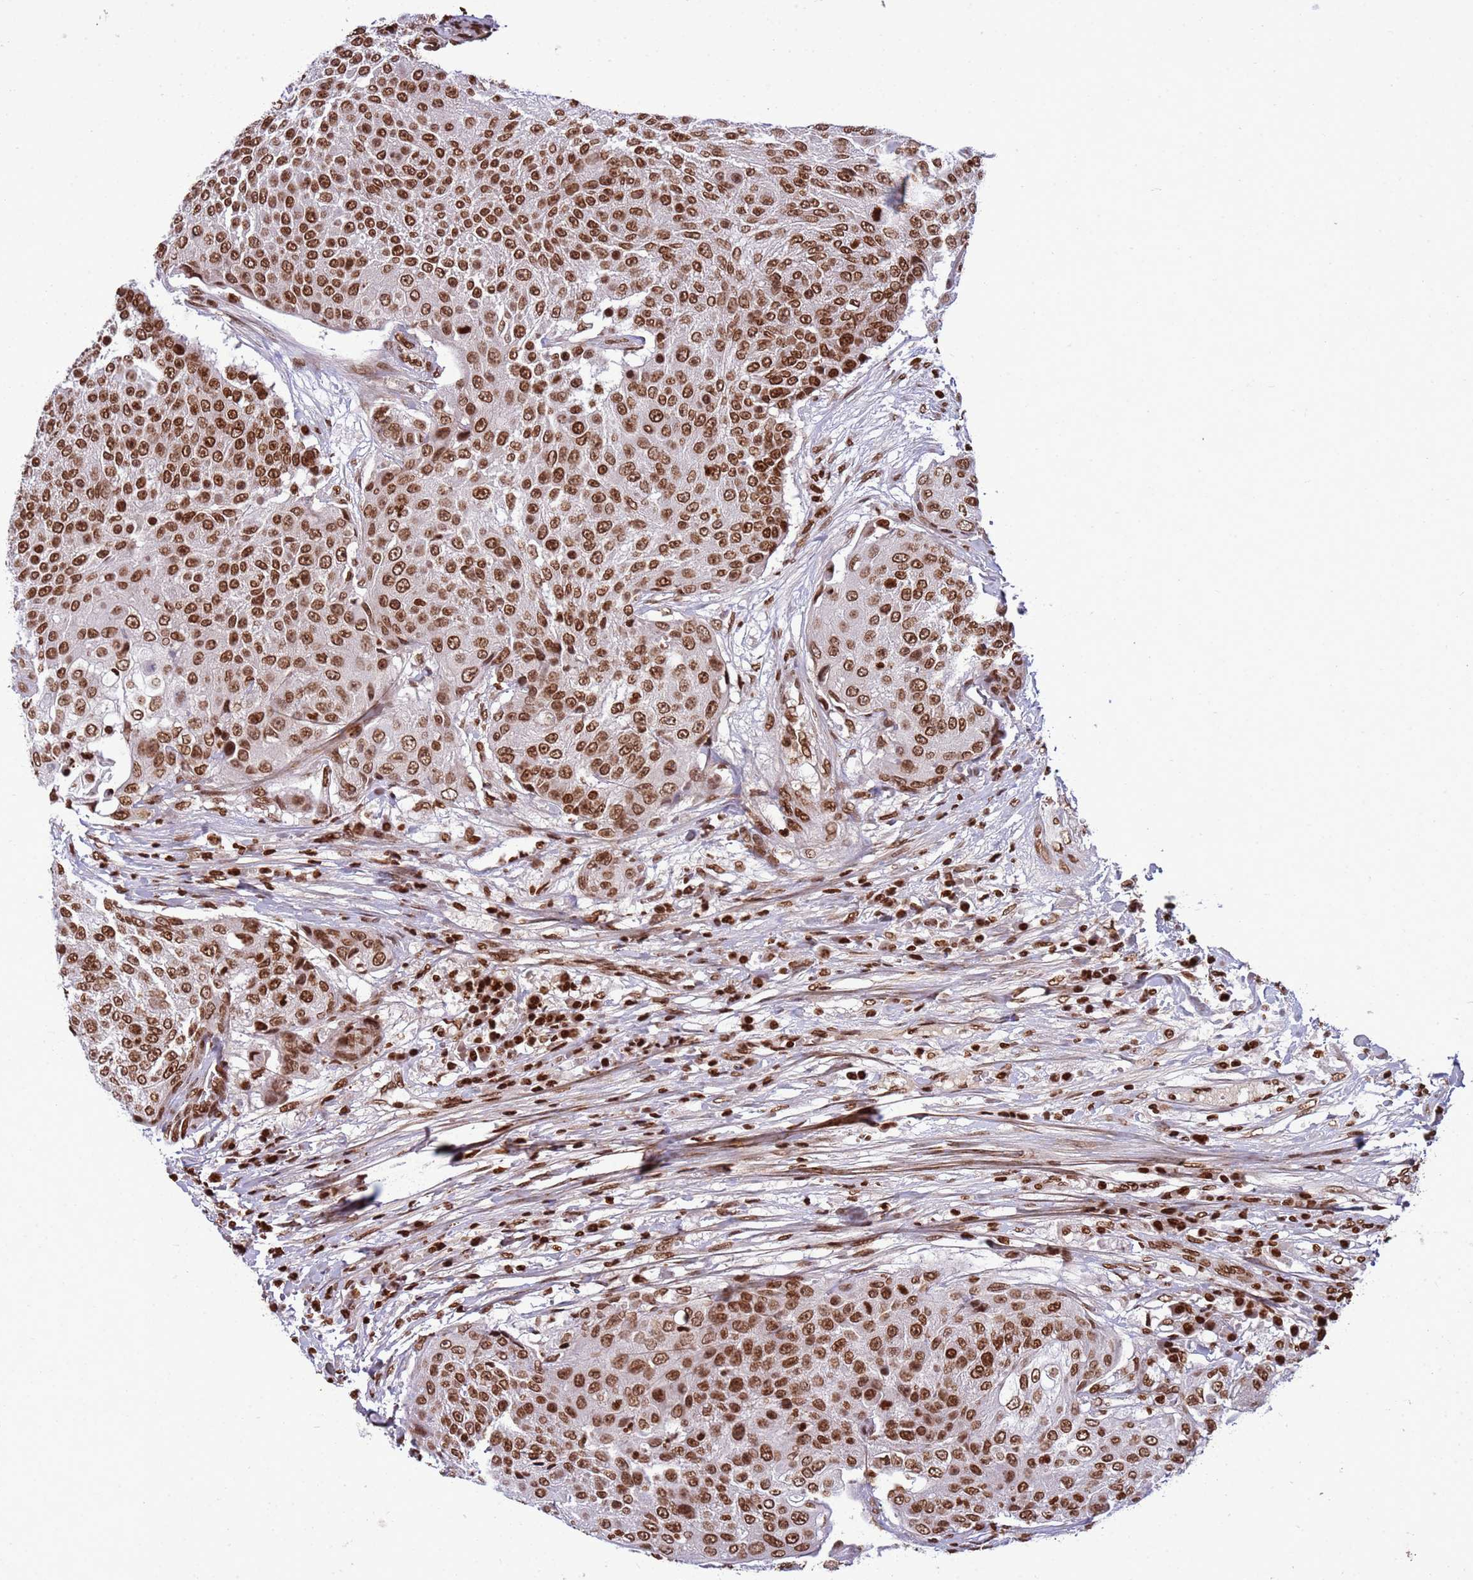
{"staining": {"intensity": "strong", "quantity": ">75%", "location": "nuclear"}, "tissue": "urothelial cancer", "cell_type": "Tumor cells", "image_type": "cancer", "snomed": [{"axis": "morphology", "description": "Urothelial carcinoma, High grade"}, {"axis": "topography", "description": "Urinary bladder"}], "caption": "Urothelial cancer was stained to show a protein in brown. There is high levels of strong nuclear positivity in approximately >75% of tumor cells.", "gene": "H3-3B", "patient": {"sex": "female", "age": 63}}